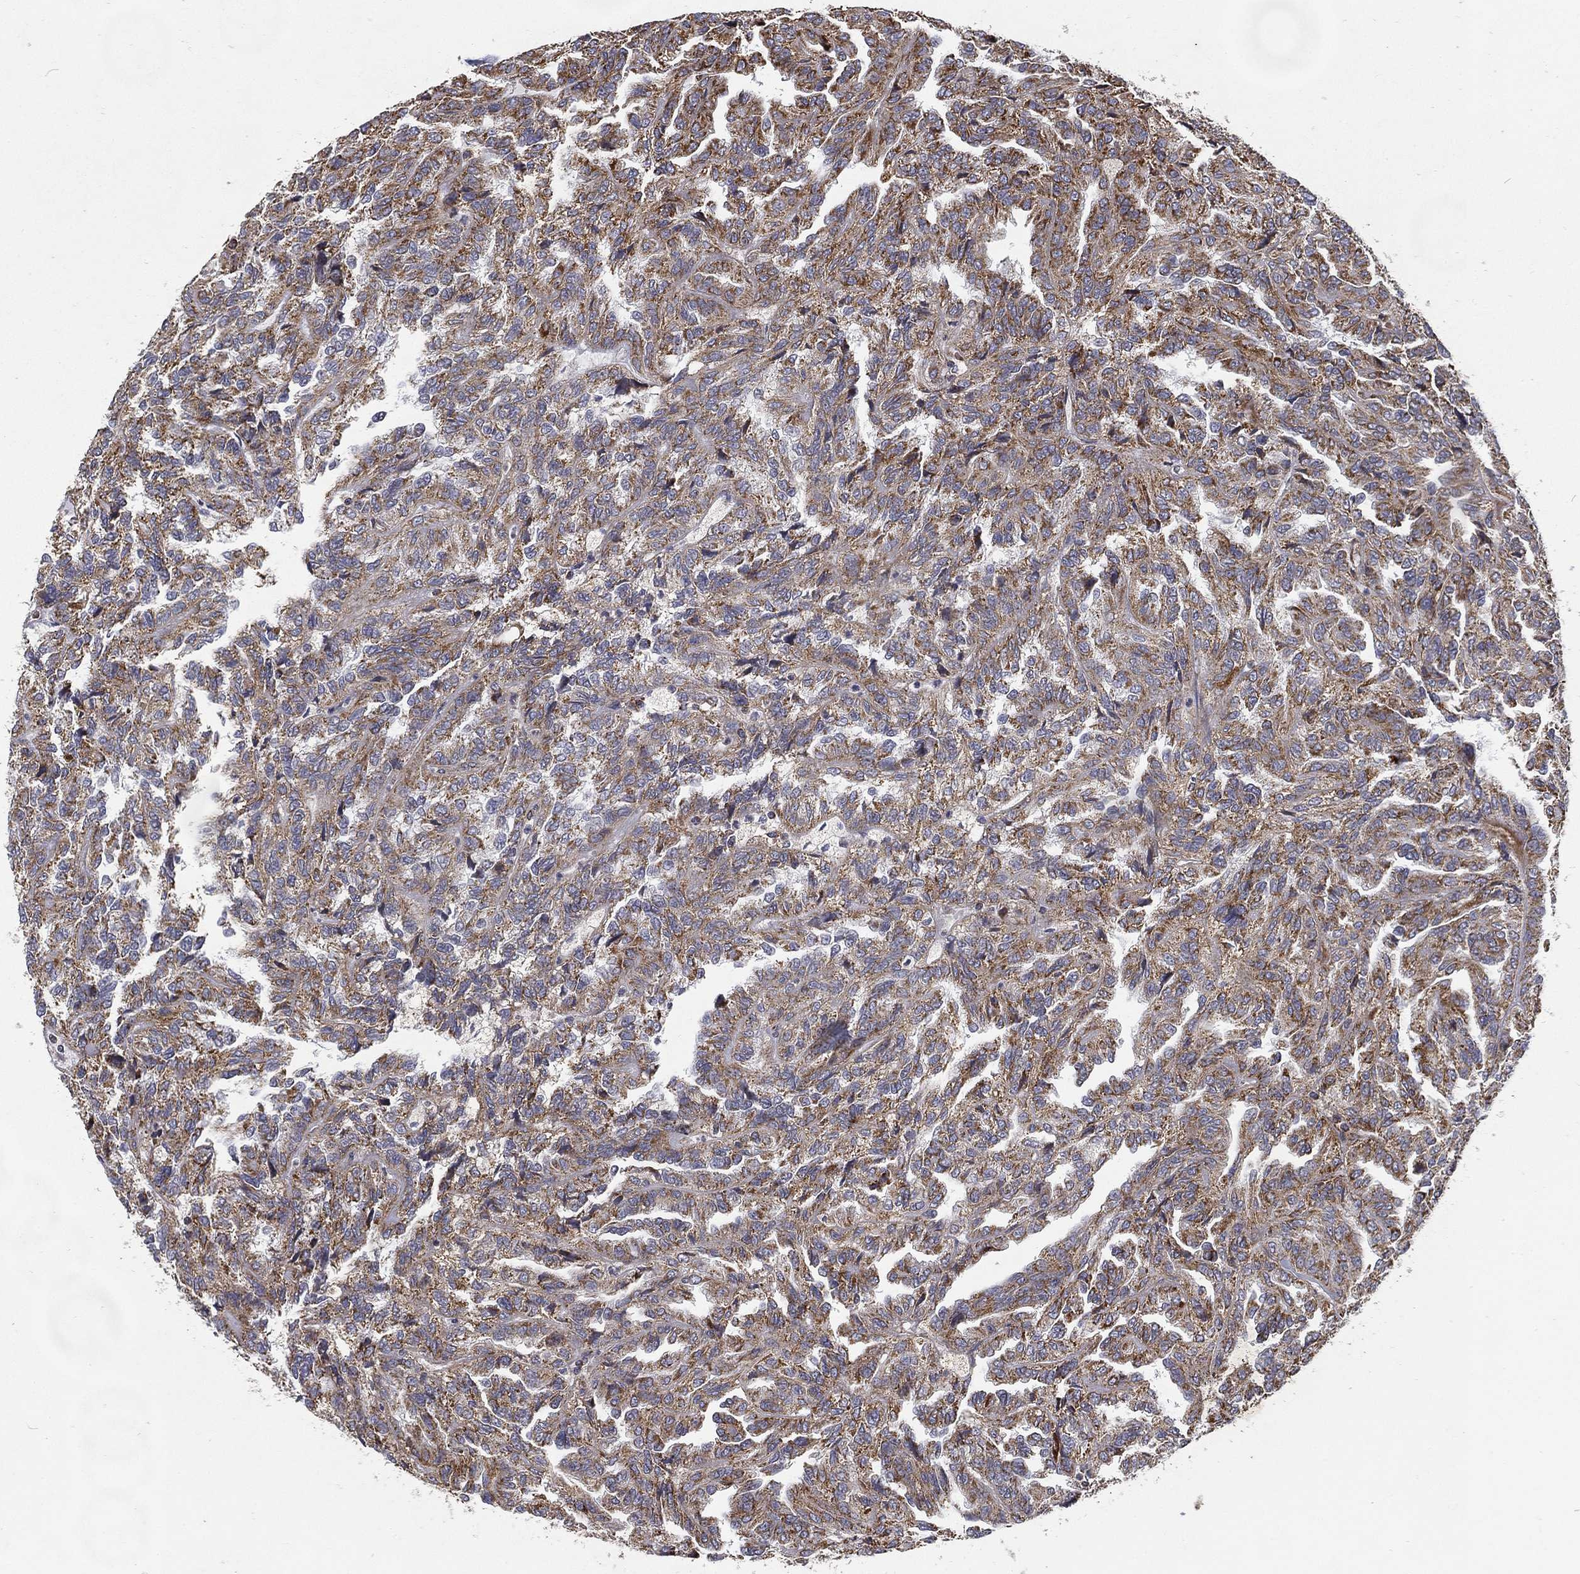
{"staining": {"intensity": "moderate", "quantity": "25%-75%", "location": "cytoplasmic/membranous"}, "tissue": "renal cancer", "cell_type": "Tumor cells", "image_type": "cancer", "snomed": [{"axis": "morphology", "description": "Adenocarcinoma, NOS"}, {"axis": "topography", "description": "Kidney"}], "caption": "IHC staining of adenocarcinoma (renal), which reveals medium levels of moderate cytoplasmic/membranous positivity in about 25%-75% of tumor cells indicating moderate cytoplasmic/membranous protein positivity. The staining was performed using DAB (brown) for protein detection and nuclei were counterstained in hematoxylin (blue).", "gene": "MT-CYB", "patient": {"sex": "male", "age": 79}}